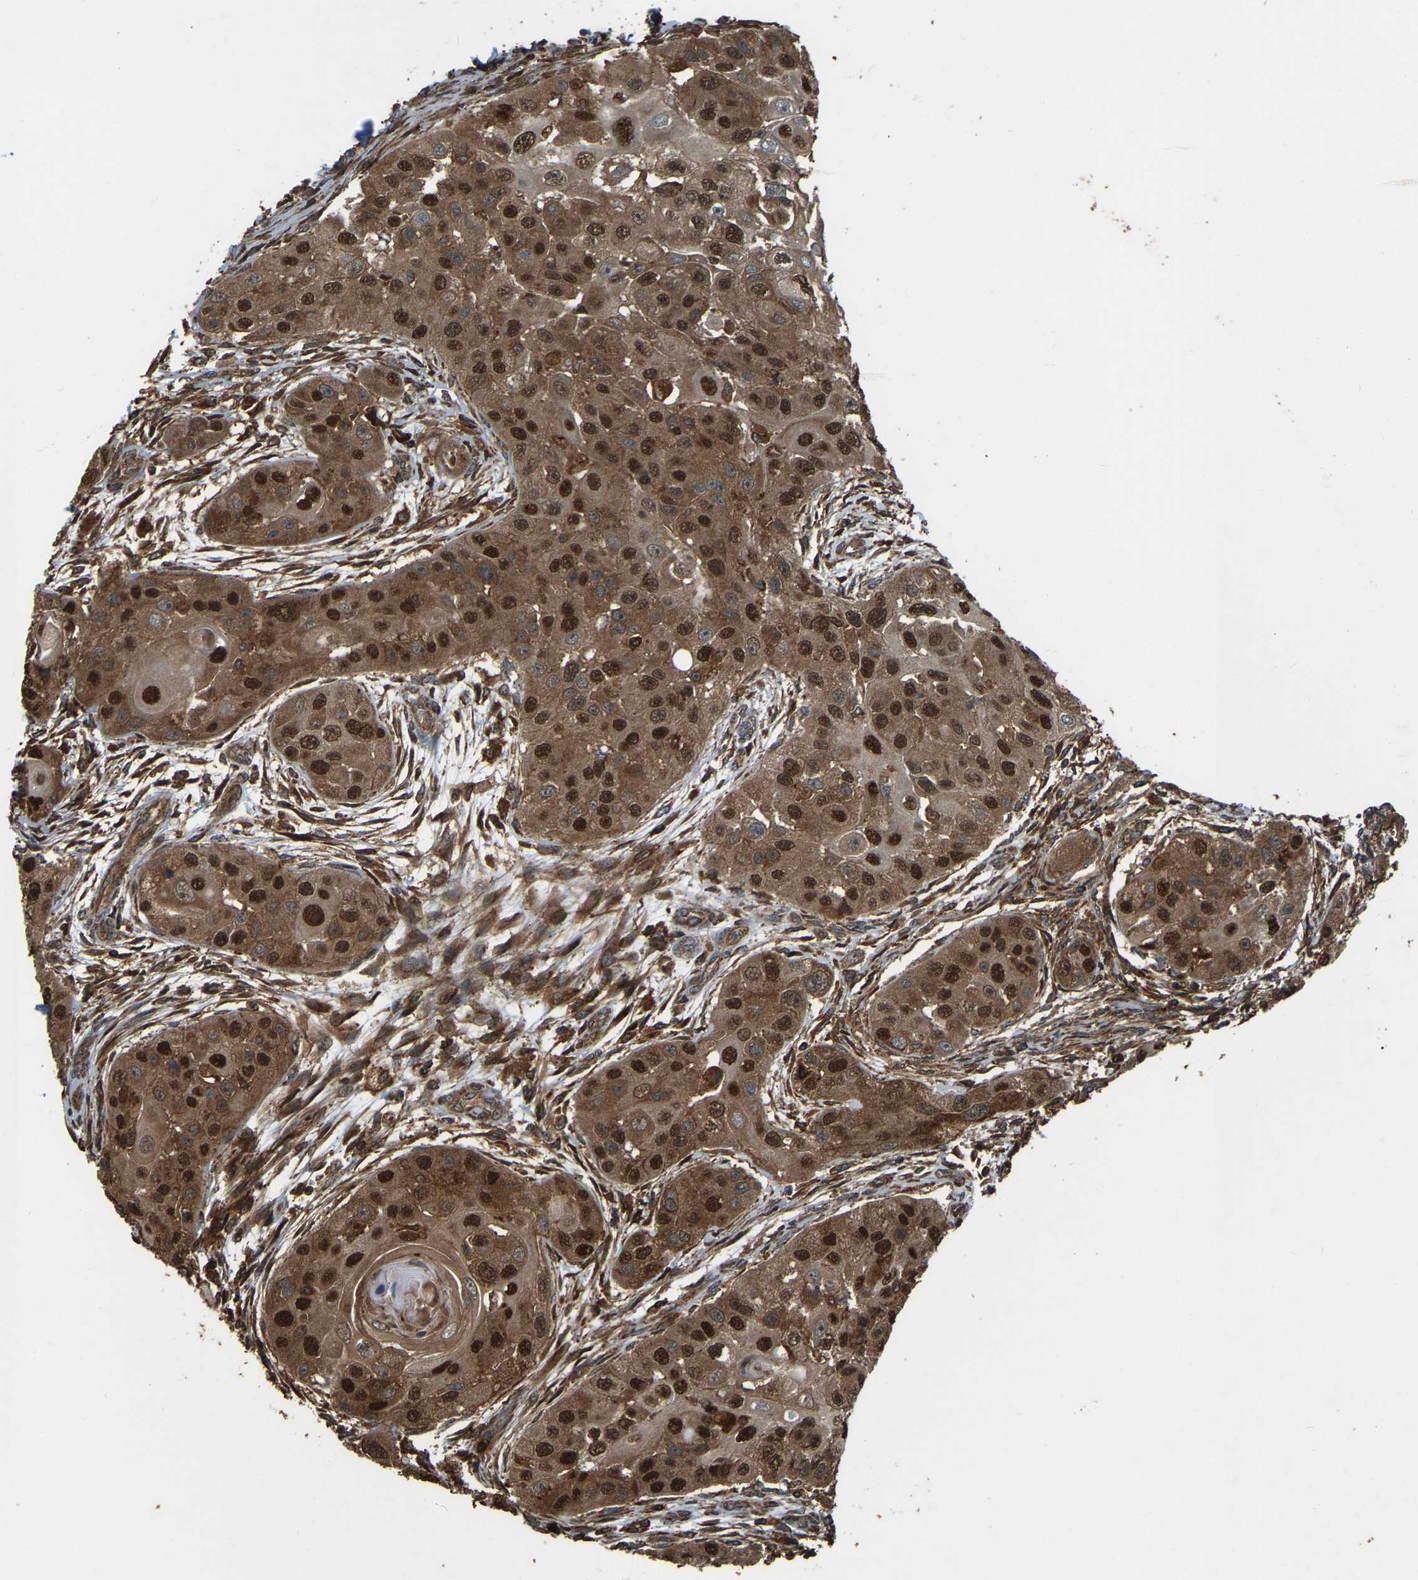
{"staining": {"intensity": "strong", "quantity": ">75%", "location": "cytoplasmic/membranous,nuclear"}, "tissue": "head and neck cancer", "cell_type": "Tumor cells", "image_type": "cancer", "snomed": [{"axis": "morphology", "description": "Normal tissue, NOS"}, {"axis": "morphology", "description": "Squamous cell carcinoma, NOS"}, {"axis": "topography", "description": "Skeletal muscle"}, {"axis": "topography", "description": "Head-Neck"}], "caption": "An IHC micrograph of tumor tissue is shown. Protein staining in brown highlights strong cytoplasmic/membranous and nuclear positivity in head and neck cancer (squamous cell carcinoma) within tumor cells.", "gene": "SAMD9L", "patient": {"sex": "male", "age": 51}}